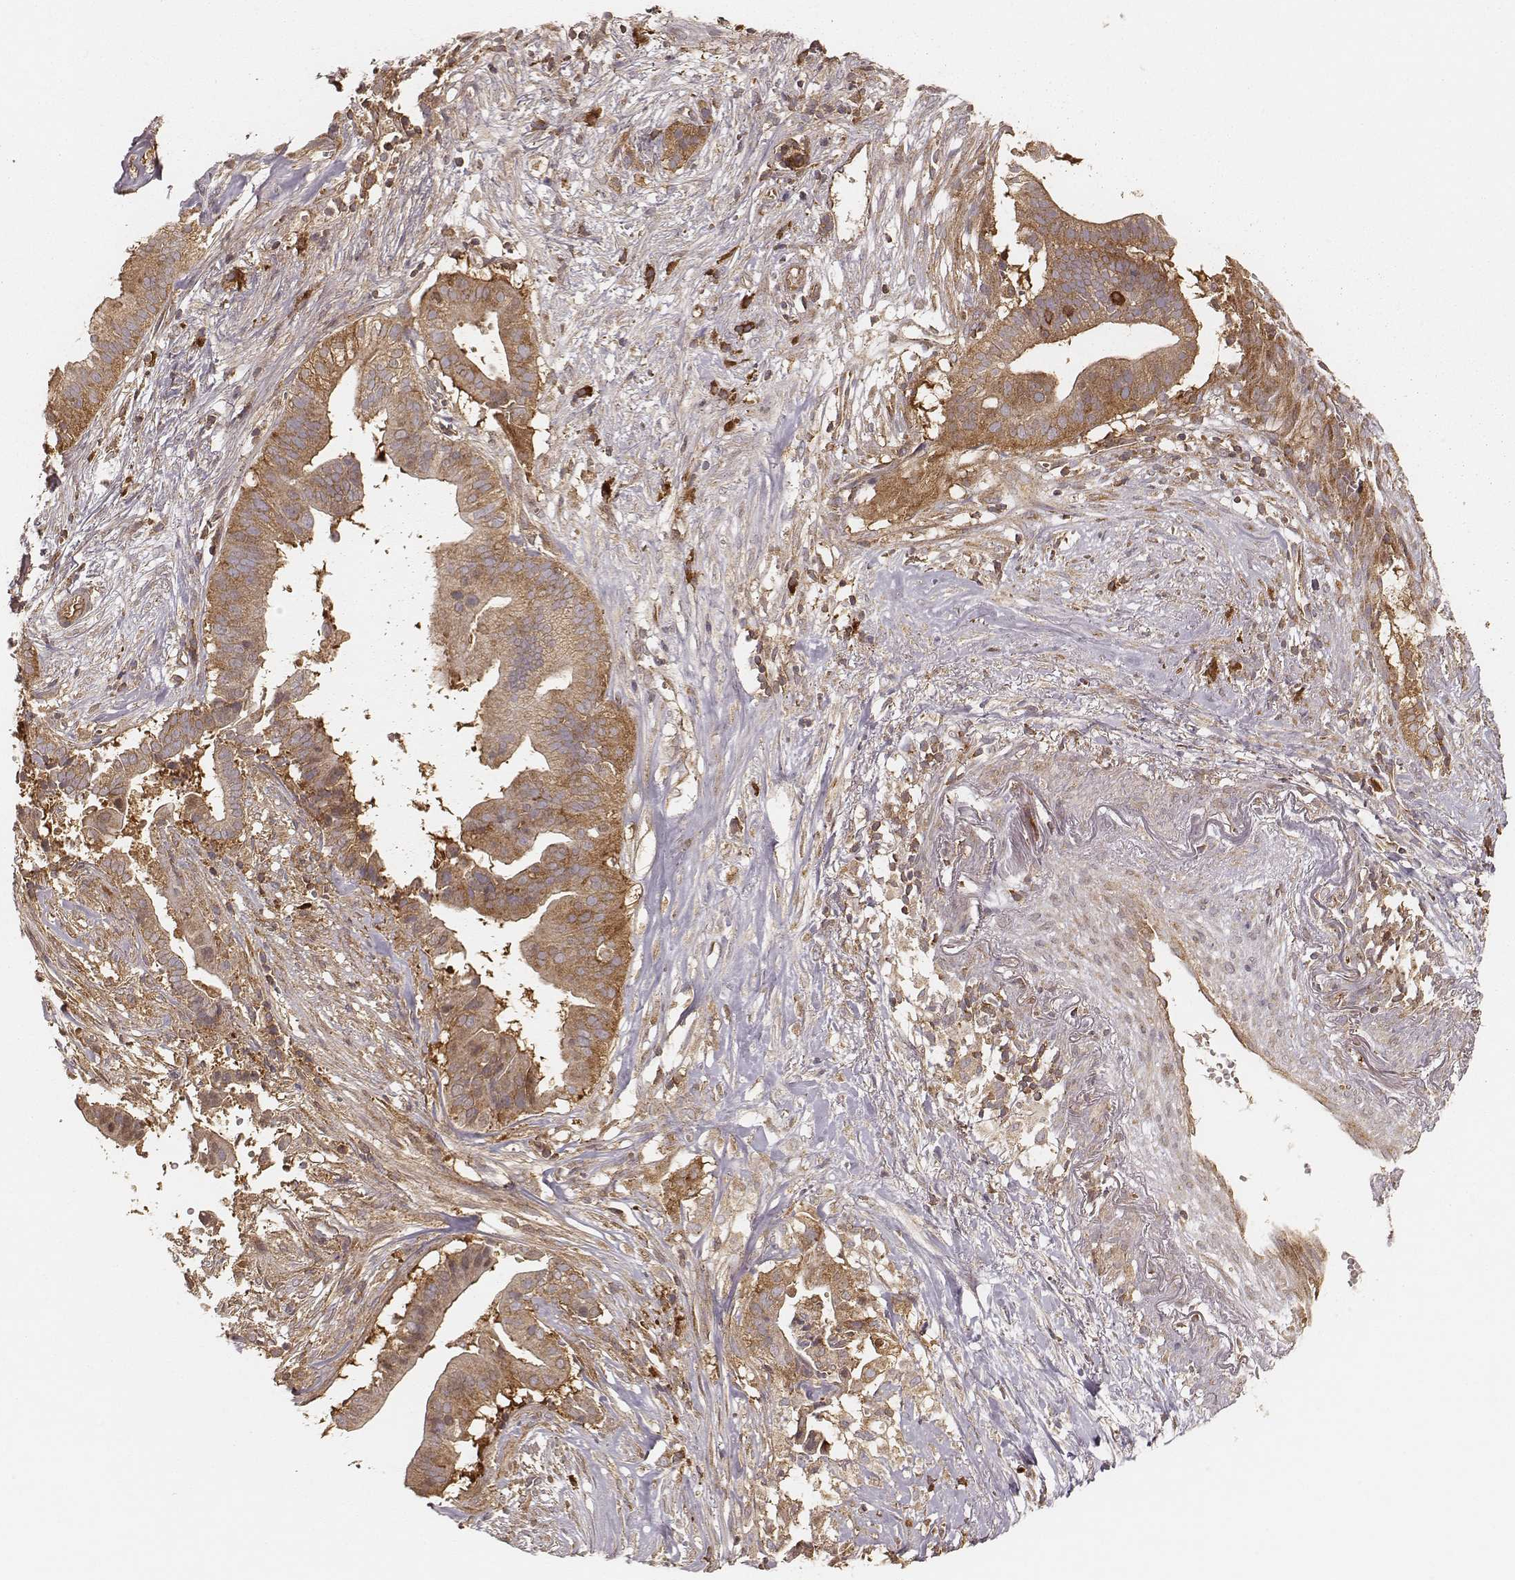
{"staining": {"intensity": "moderate", "quantity": ">75%", "location": "cytoplasmic/membranous"}, "tissue": "pancreatic cancer", "cell_type": "Tumor cells", "image_type": "cancer", "snomed": [{"axis": "morphology", "description": "Adenocarcinoma, NOS"}, {"axis": "topography", "description": "Pancreas"}], "caption": "Brown immunohistochemical staining in human pancreatic cancer (adenocarcinoma) exhibits moderate cytoplasmic/membranous staining in about >75% of tumor cells. Nuclei are stained in blue.", "gene": "CARS1", "patient": {"sex": "male", "age": 61}}